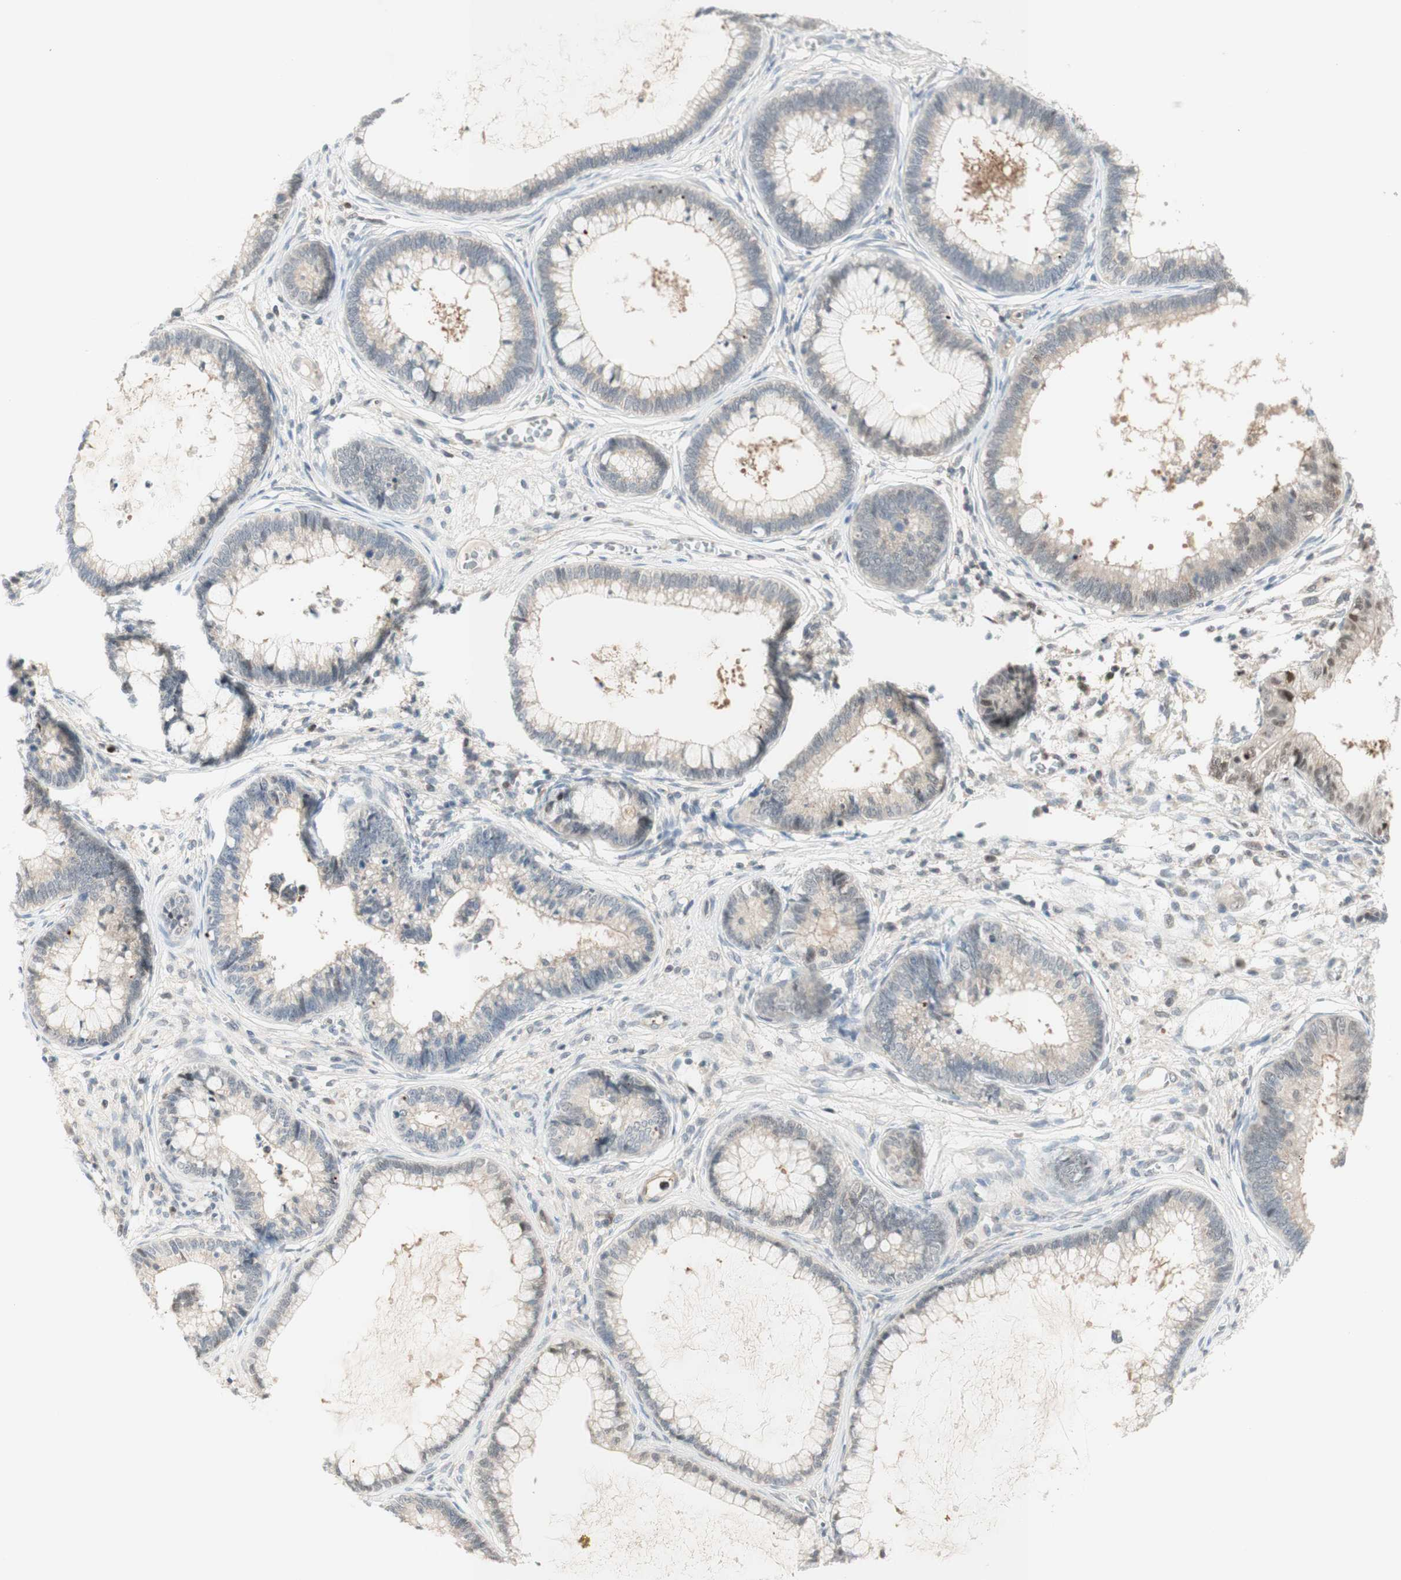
{"staining": {"intensity": "weak", "quantity": "<25%", "location": "cytoplasmic/membranous"}, "tissue": "cervical cancer", "cell_type": "Tumor cells", "image_type": "cancer", "snomed": [{"axis": "morphology", "description": "Adenocarcinoma, NOS"}, {"axis": "topography", "description": "Cervix"}], "caption": "Protein analysis of cervical cancer reveals no significant positivity in tumor cells.", "gene": "RFNG", "patient": {"sex": "female", "age": 44}}